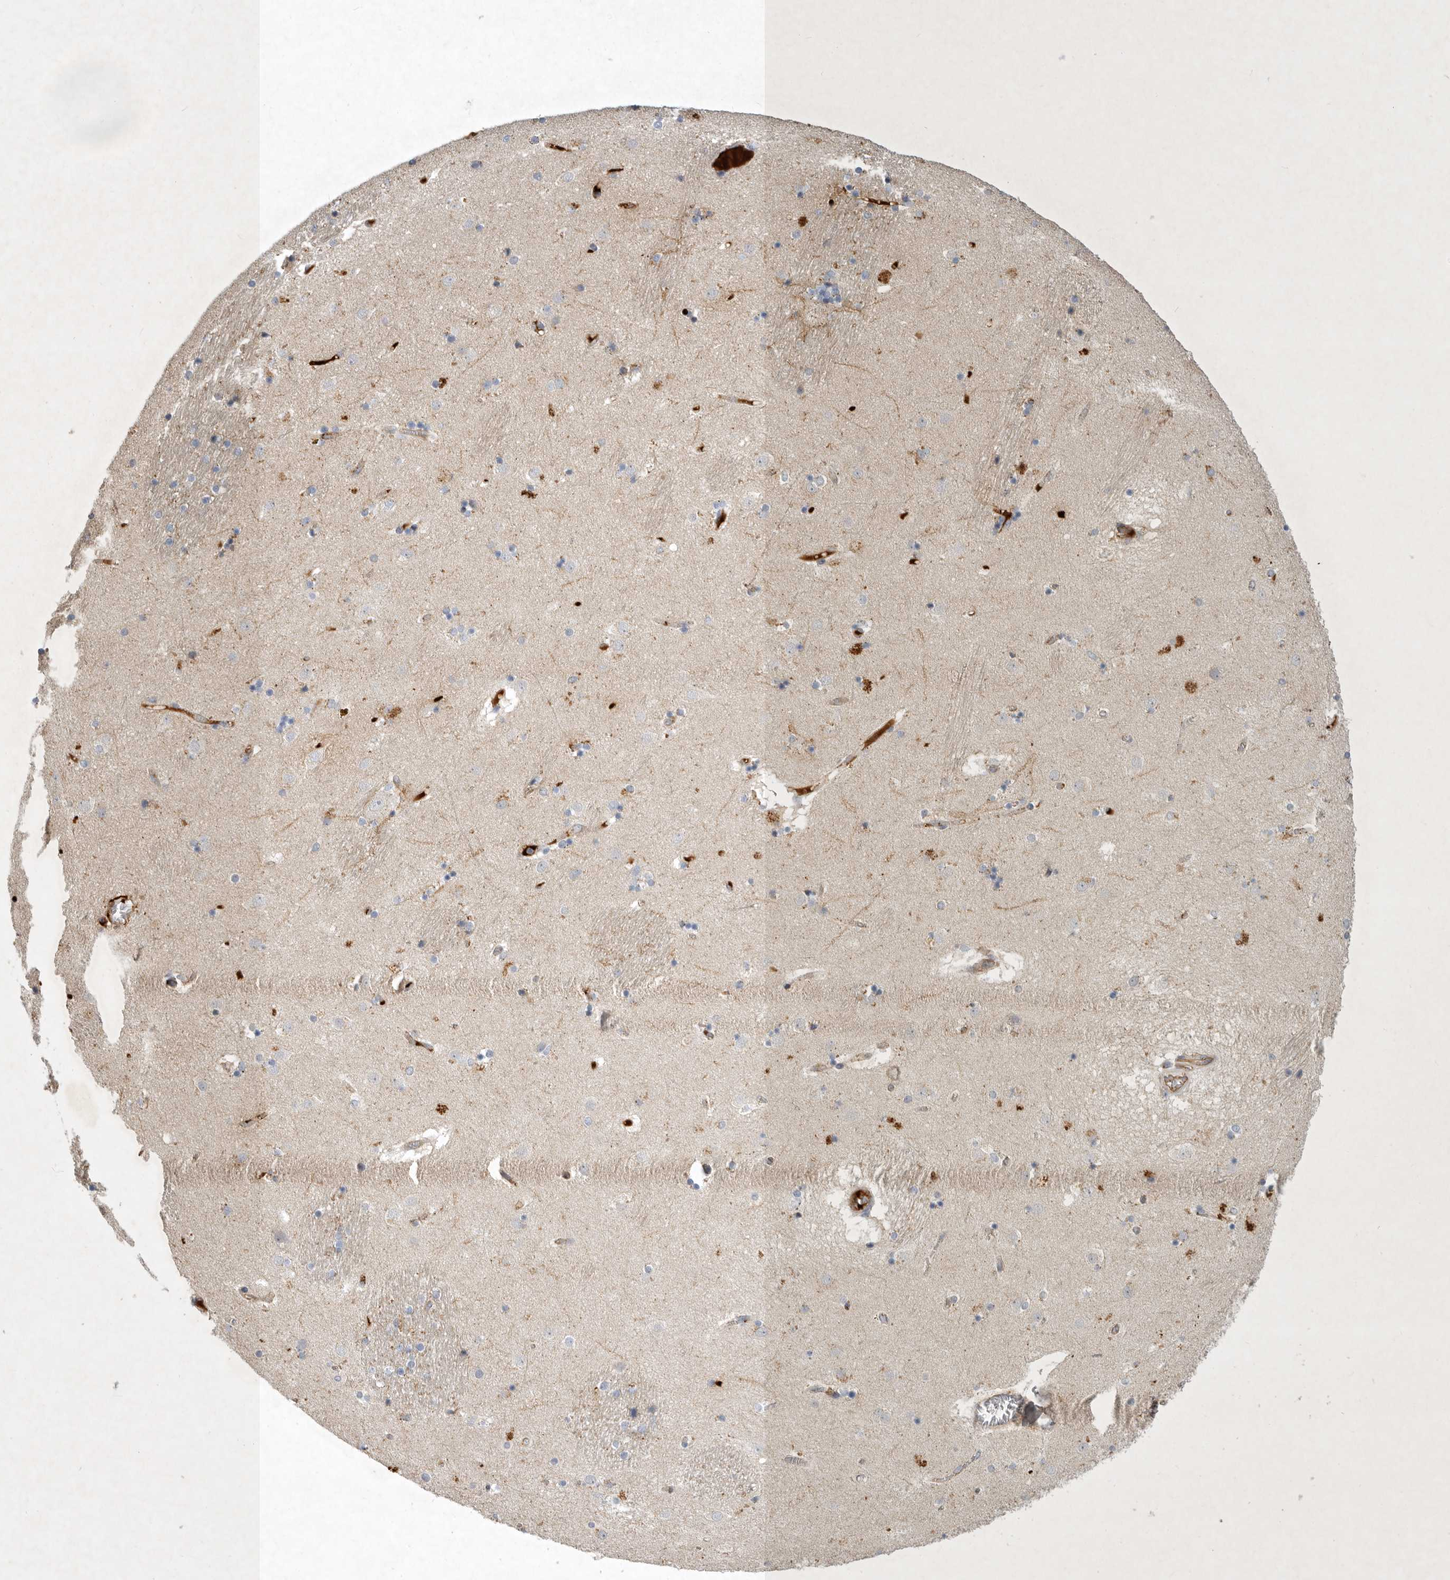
{"staining": {"intensity": "weak", "quantity": "<25%", "location": "cytoplasmic/membranous"}, "tissue": "caudate", "cell_type": "Glial cells", "image_type": "normal", "snomed": [{"axis": "morphology", "description": "Normal tissue, NOS"}, {"axis": "topography", "description": "Lateral ventricle wall"}], "caption": "Histopathology image shows no protein staining in glial cells of unremarkable caudate.", "gene": "MLPH", "patient": {"sex": "male", "age": 70}}